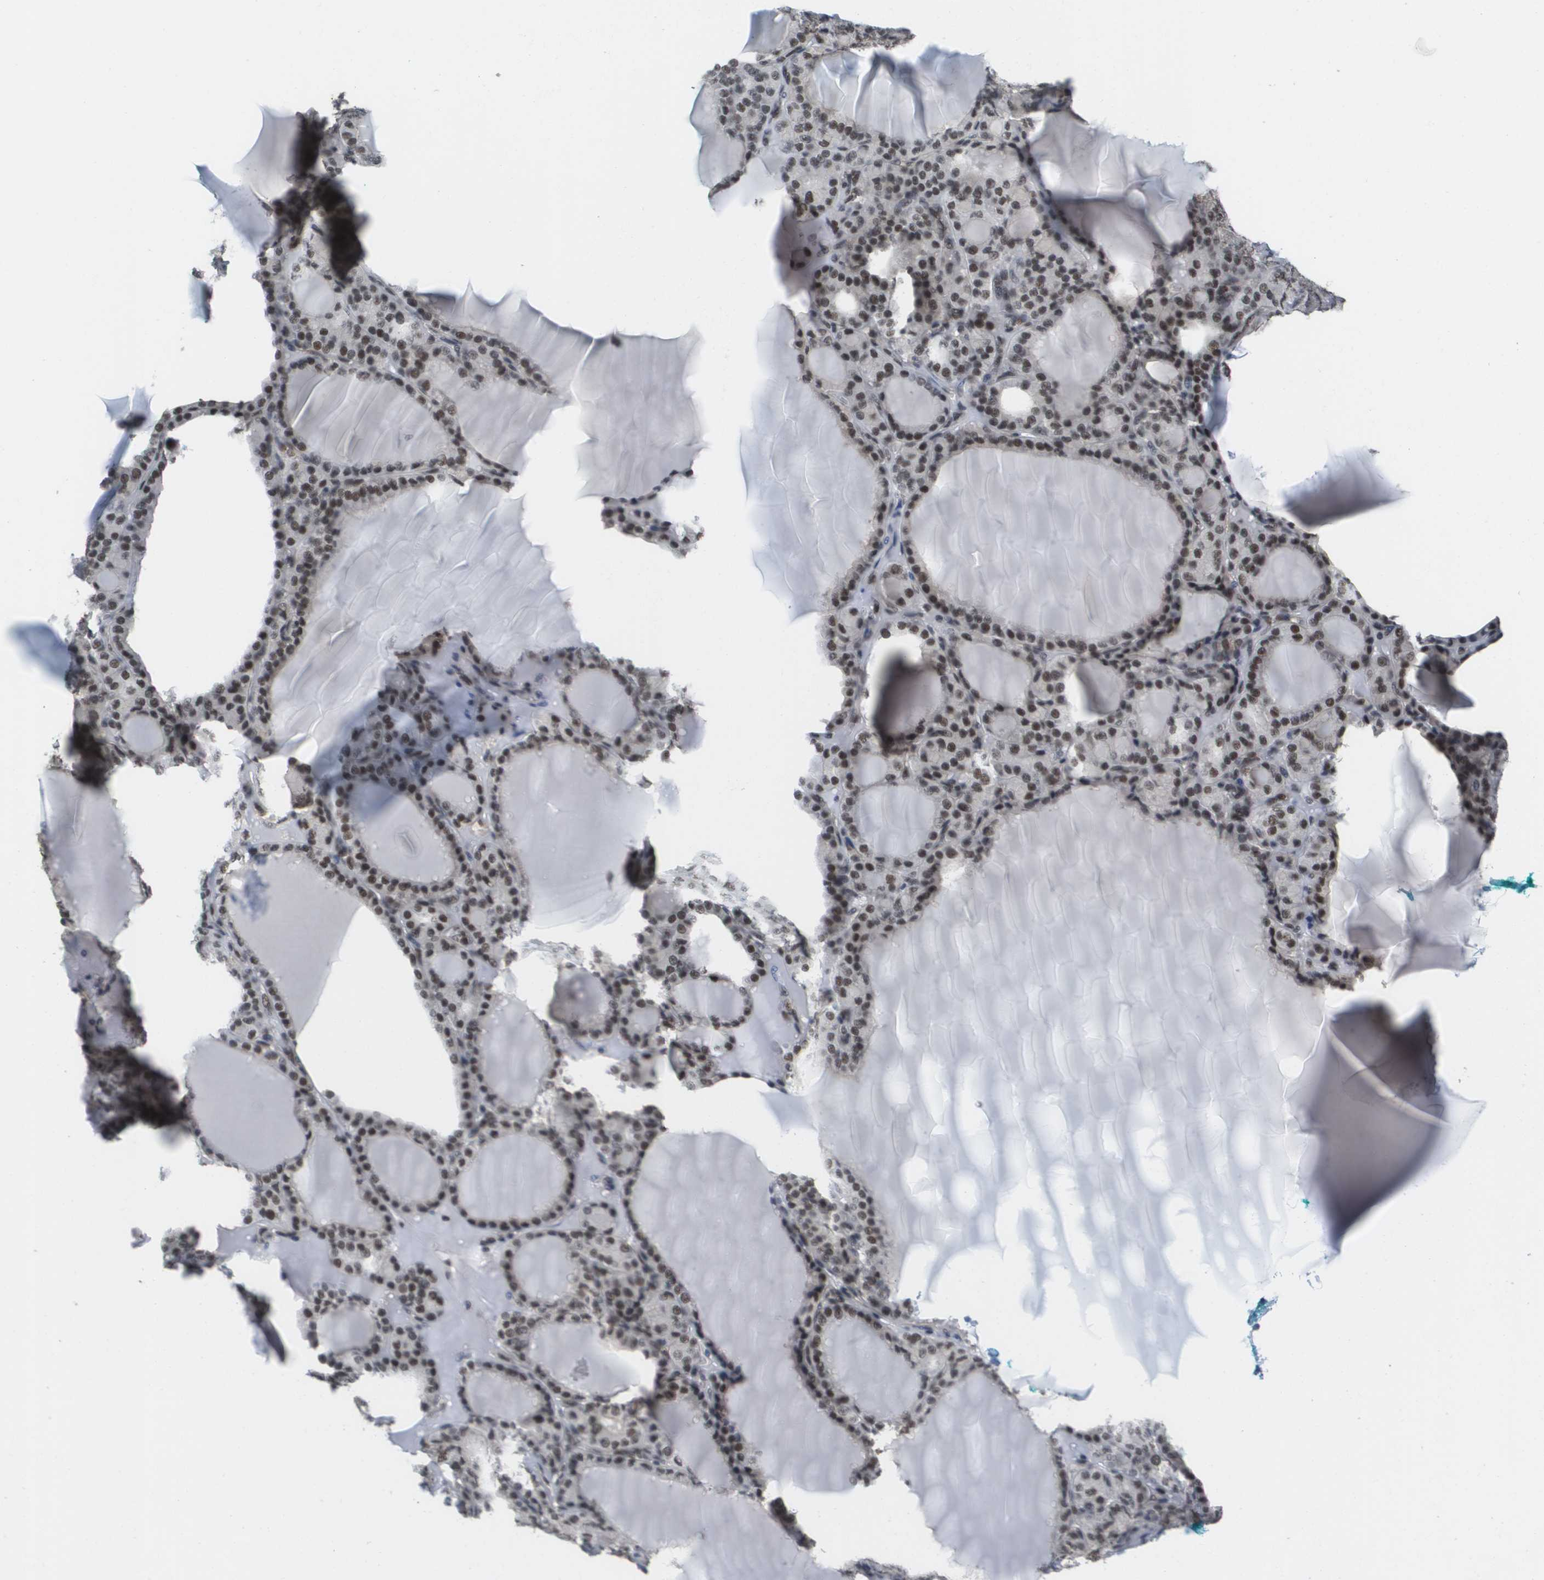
{"staining": {"intensity": "strong", "quantity": "25%-75%", "location": "nuclear"}, "tissue": "thyroid gland", "cell_type": "Glandular cells", "image_type": "normal", "snomed": [{"axis": "morphology", "description": "Normal tissue, NOS"}, {"axis": "topography", "description": "Thyroid gland"}], "caption": "The micrograph reveals staining of benign thyroid gland, revealing strong nuclear protein expression (brown color) within glandular cells. (Stains: DAB (3,3'-diaminobenzidine) in brown, nuclei in blue, Microscopy: brightfield microscopy at high magnification).", "gene": "ISY1", "patient": {"sex": "female", "age": 28}}